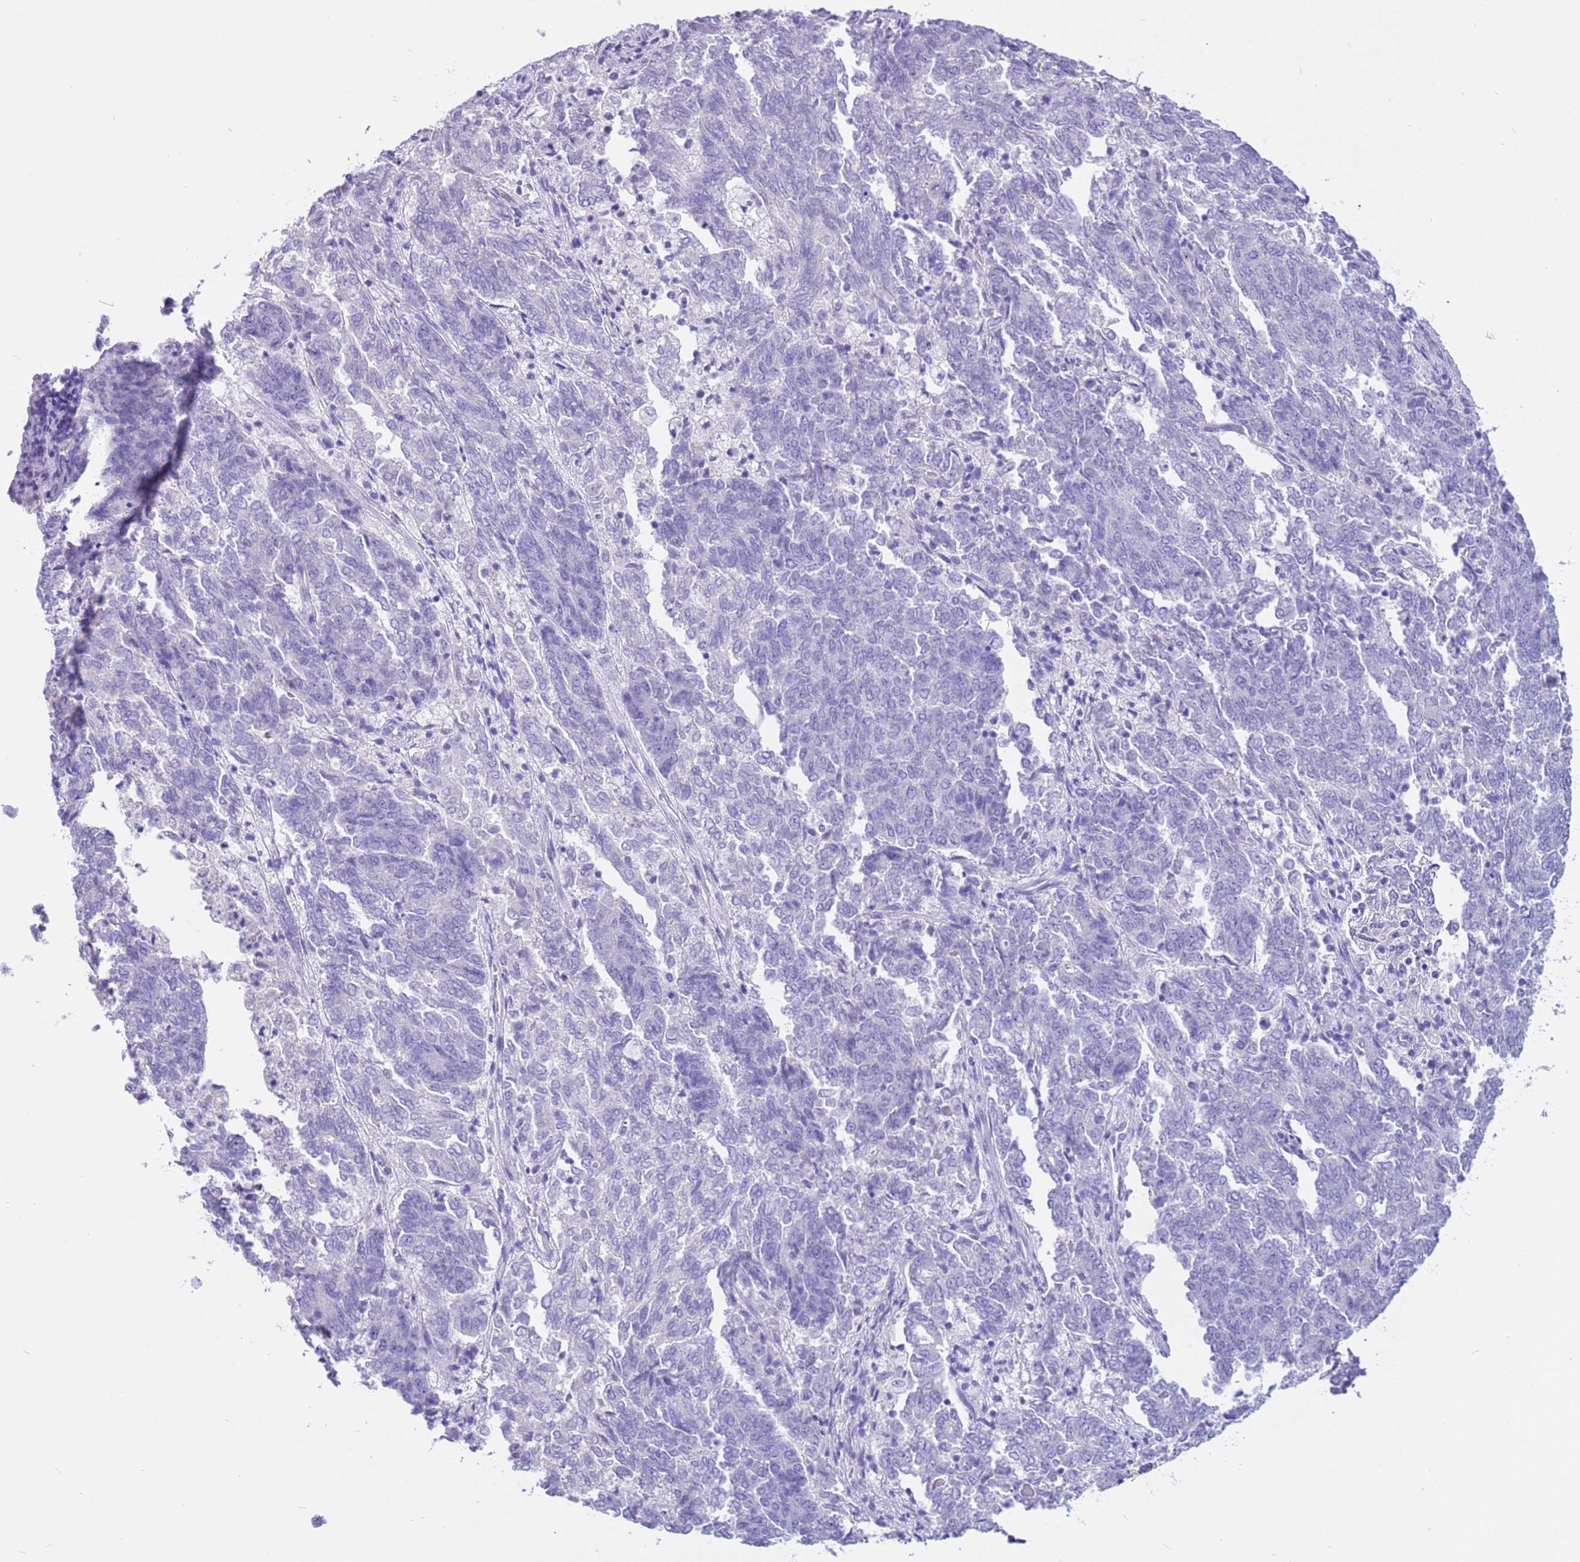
{"staining": {"intensity": "negative", "quantity": "none", "location": "none"}, "tissue": "endometrial cancer", "cell_type": "Tumor cells", "image_type": "cancer", "snomed": [{"axis": "morphology", "description": "Adenocarcinoma, NOS"}, {"axis": "topography", "description": "Endometrium"}], "caption": "There is no significant positivity in tumor cells of endometrial cancer.", "gene": "CPB1", "patient": {"sex": "female", "age": 80}}